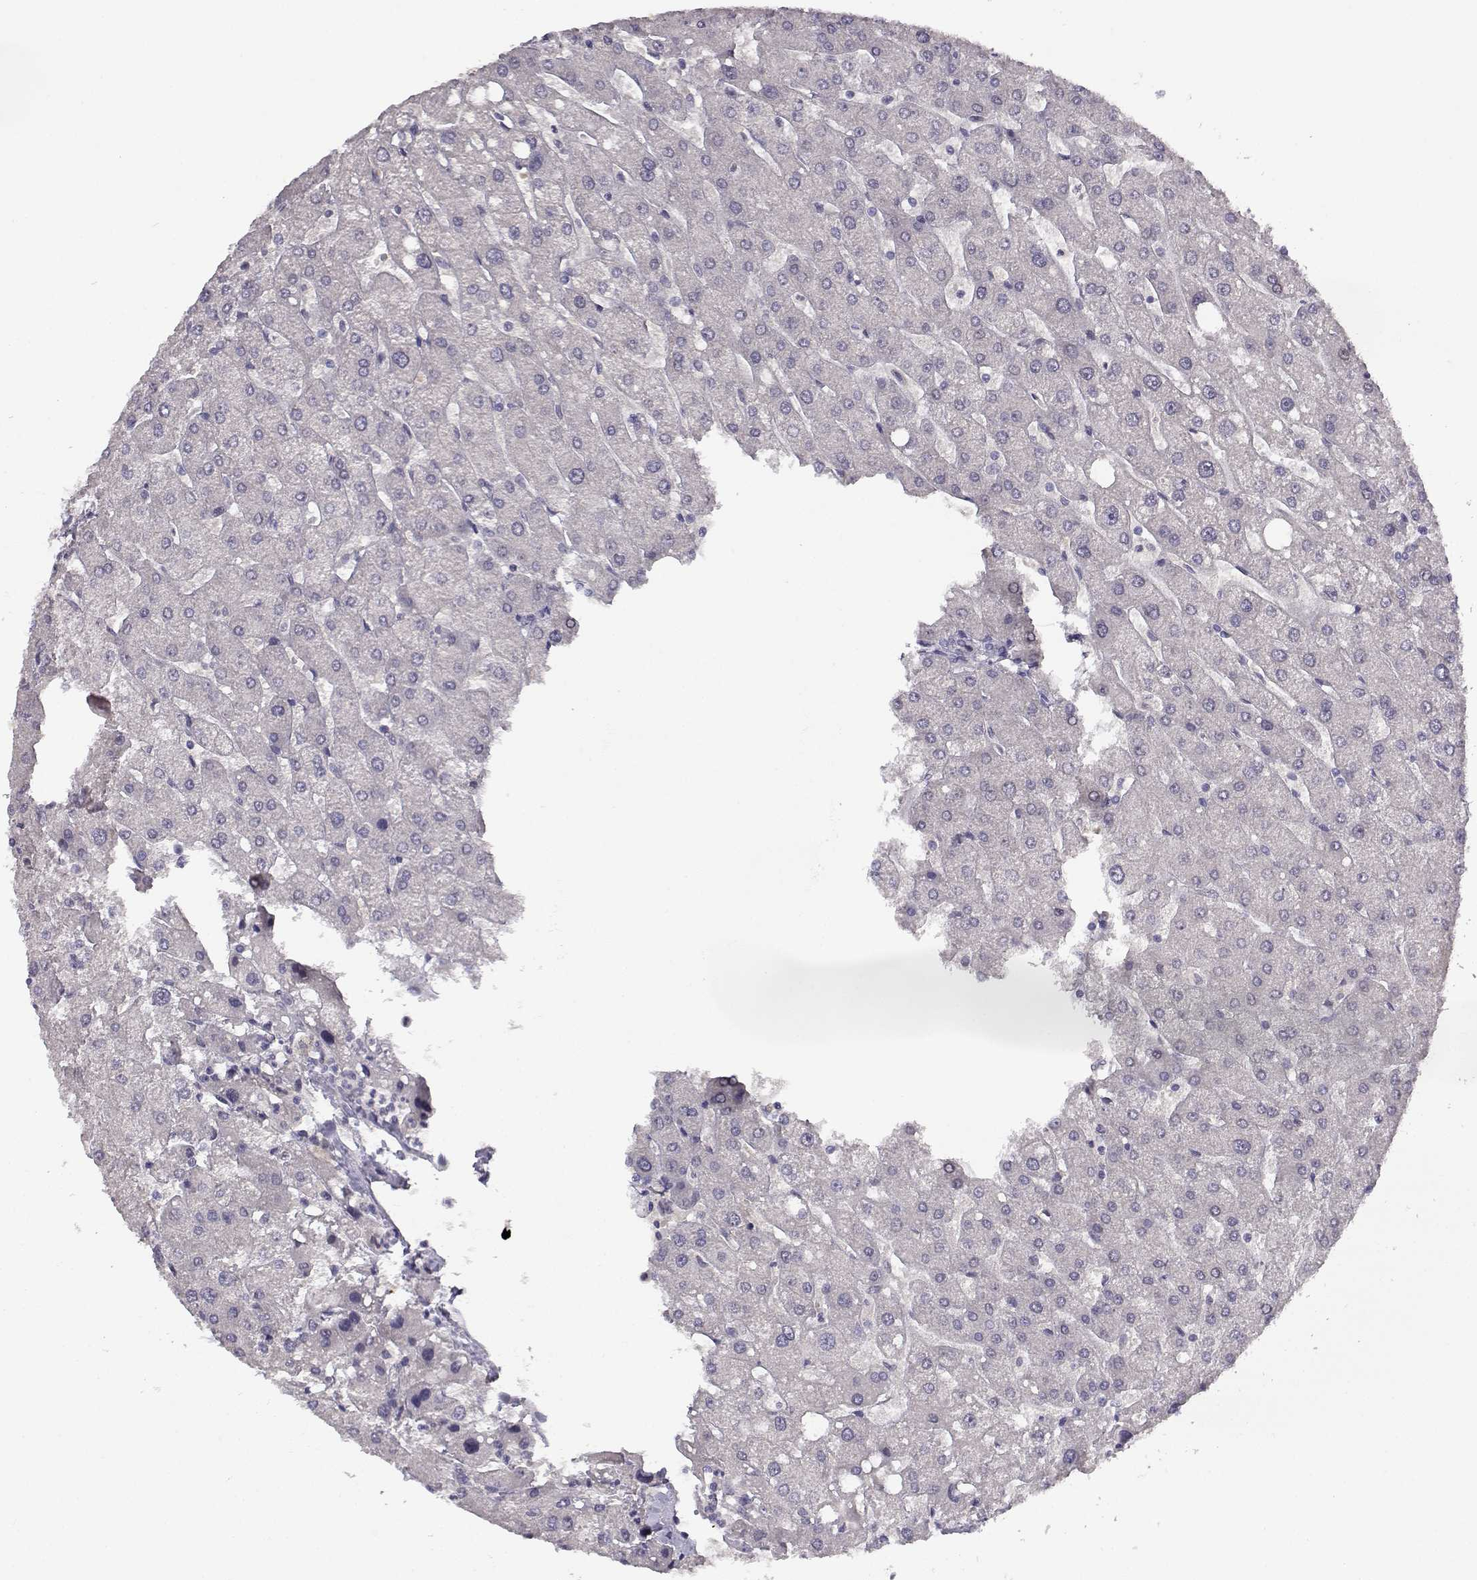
{"staining": {"intensity": "negative", "quantity": "none", "location": "none"}, "tissue": "liver", "cell_type": "Cholangiocytes", "image_type": "normal", "snomed": [{"axis": "morphology", "description": "Normal tissue, NOS"}, {"axis": "topography", "description": "Liver"}], "caption": "IHC image of unremarkable human liver stained for a protein (brown), which demonstrates no positivity in cholangiocytes. The staining is performed using DAB brown chromogen with nuclei counter-stained in using hematoxylin.", "gene": "RHOXF2", "patient": {"sex": "male", "age": 67}}